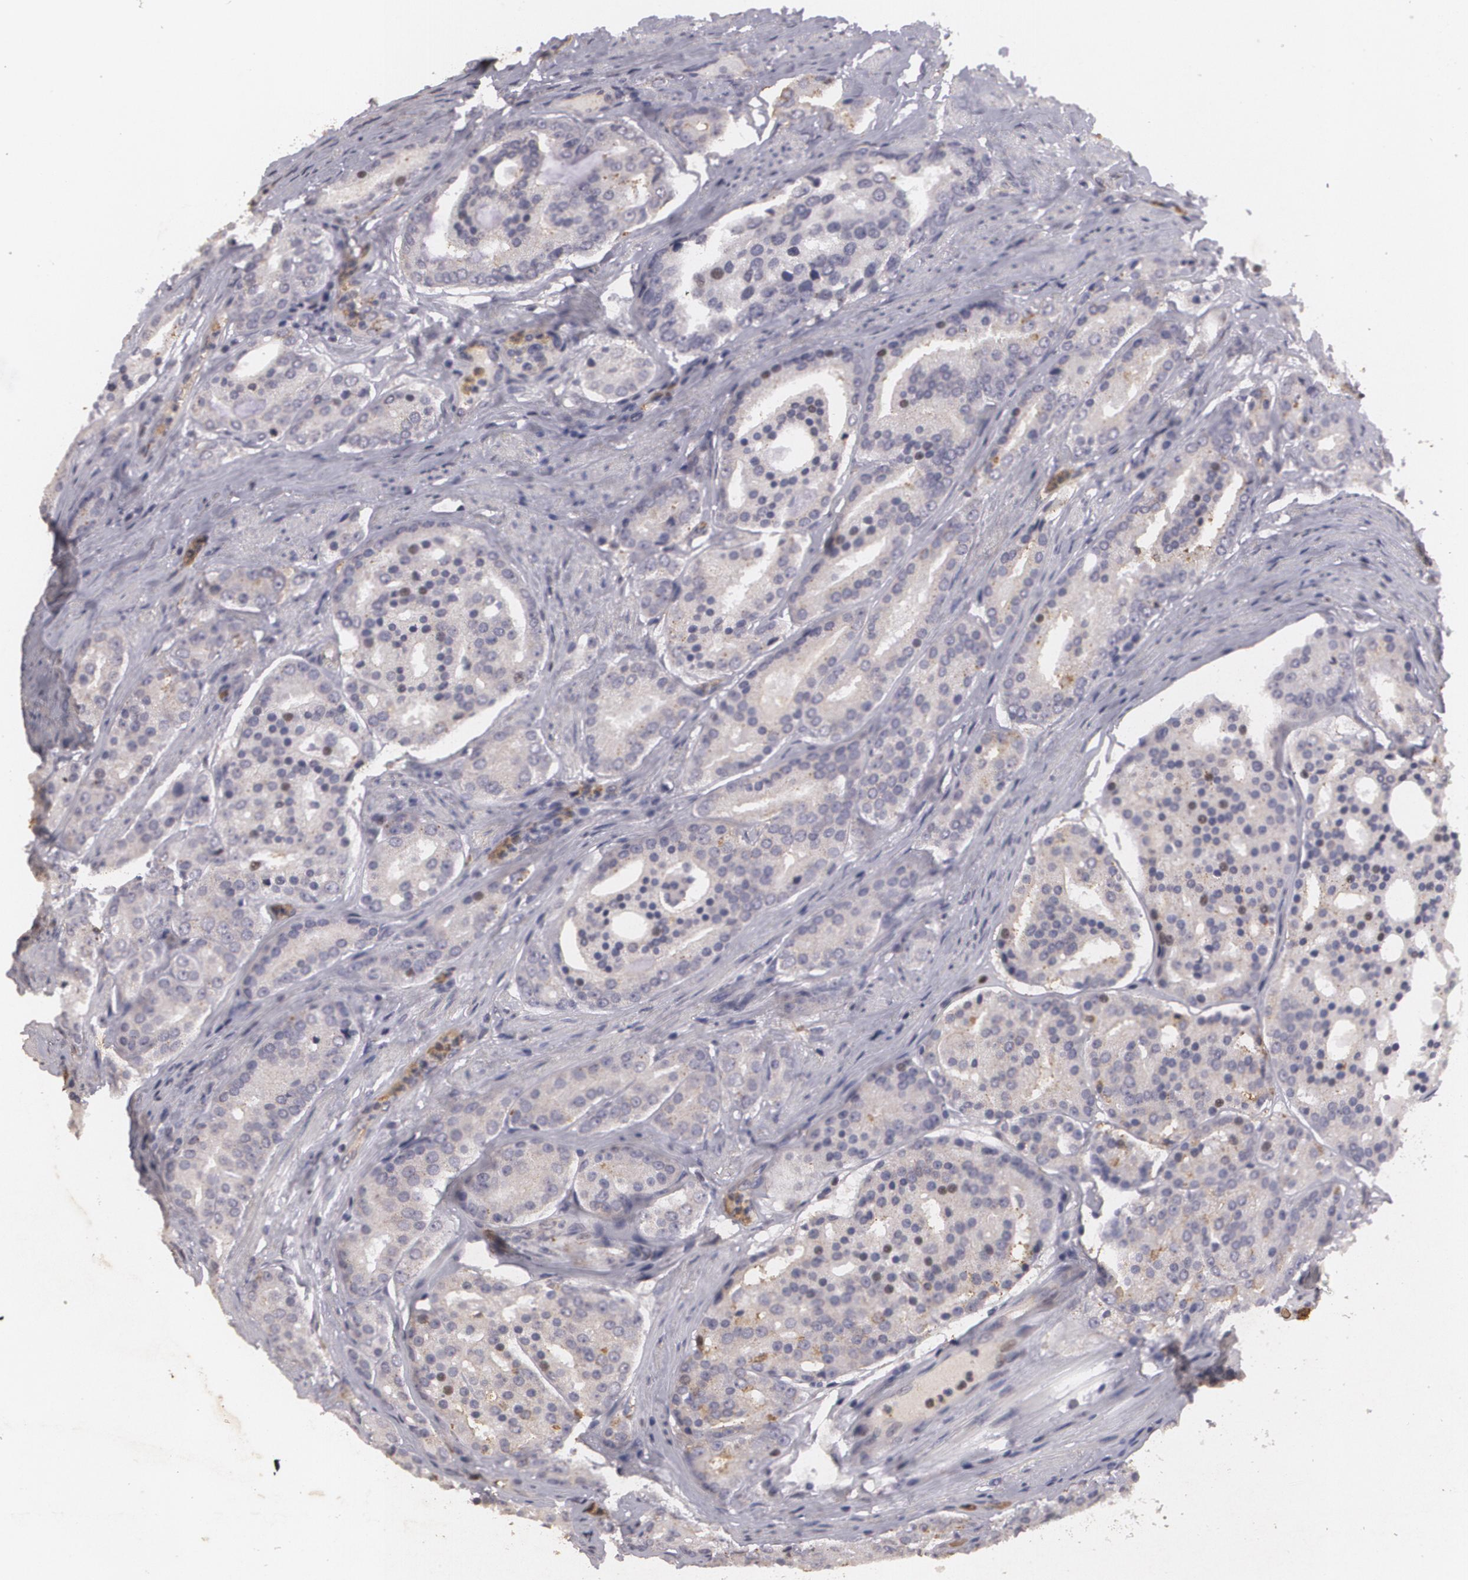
{"staining": {"intensity": "weak", "quantity": "25%-75%", "location": "cytoplasmic/membranous"}, "tissue": "prostate cancer", "cell_type": "Tumor cells", "image_type": "cancer", "snomed": [{"axis": "morphology", "description": "Adenocarcinoma, High grade"}, {"axis": "topography", "description": "Prostate"}], "caption": "Immunohistochemistry (DAB) staining of human prostate cancer (adenocarcinoma (high-grade)) exhibits weak cytoplasmic/membranous protein positivity in about 25%-75% of tumor cells. Nuclei are stained in blue.", "gene": "KCNA4", "patient": {"sex": "male", "age": 64}}